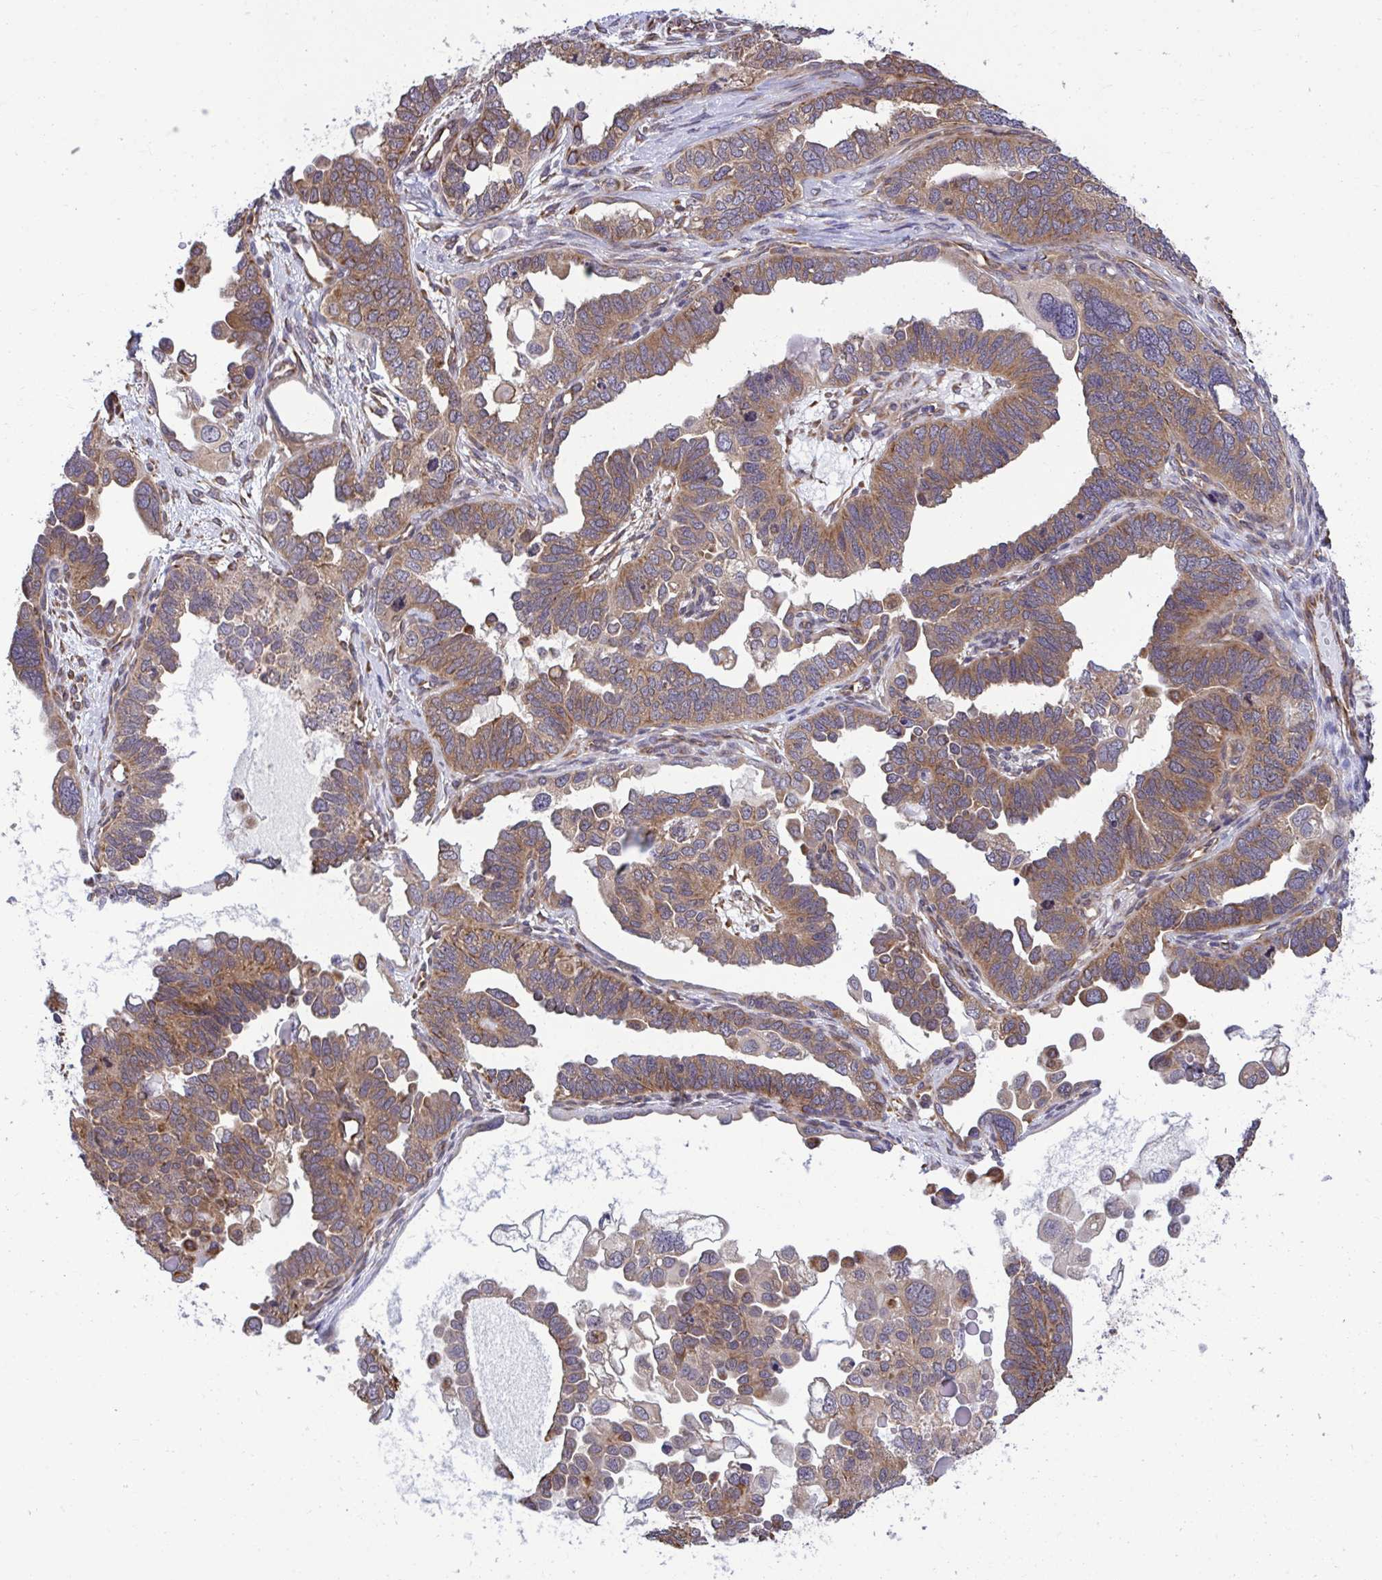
{"staining": {"intensity": "moderate", "quantity": ">75%", "location": "cytoplasmic/membranous"}, "tissue": "ovarian cancer", "cell_type": "Tumor cells", "image_type": "cancer", "snomed": [{"axis": "morphology", "description": "Cystadenocarcinoma, serous, NOS"}, {"axis": "topography", "description": "Ovary"}], "caption": "Immunohistochemistry (IHC) histopathology image of neoplastic tissue: human ovarian serous cystadenocarcinoma stained using immunohistochemistry shows medium levels of moderate protein expression localized specifically in the cytoplasmic/membranous of tumor cells, appearing as a cytoplasmic/membranous brown color.", "gene": "RPS15", "patient": {"sex": "female", "age": 51}}